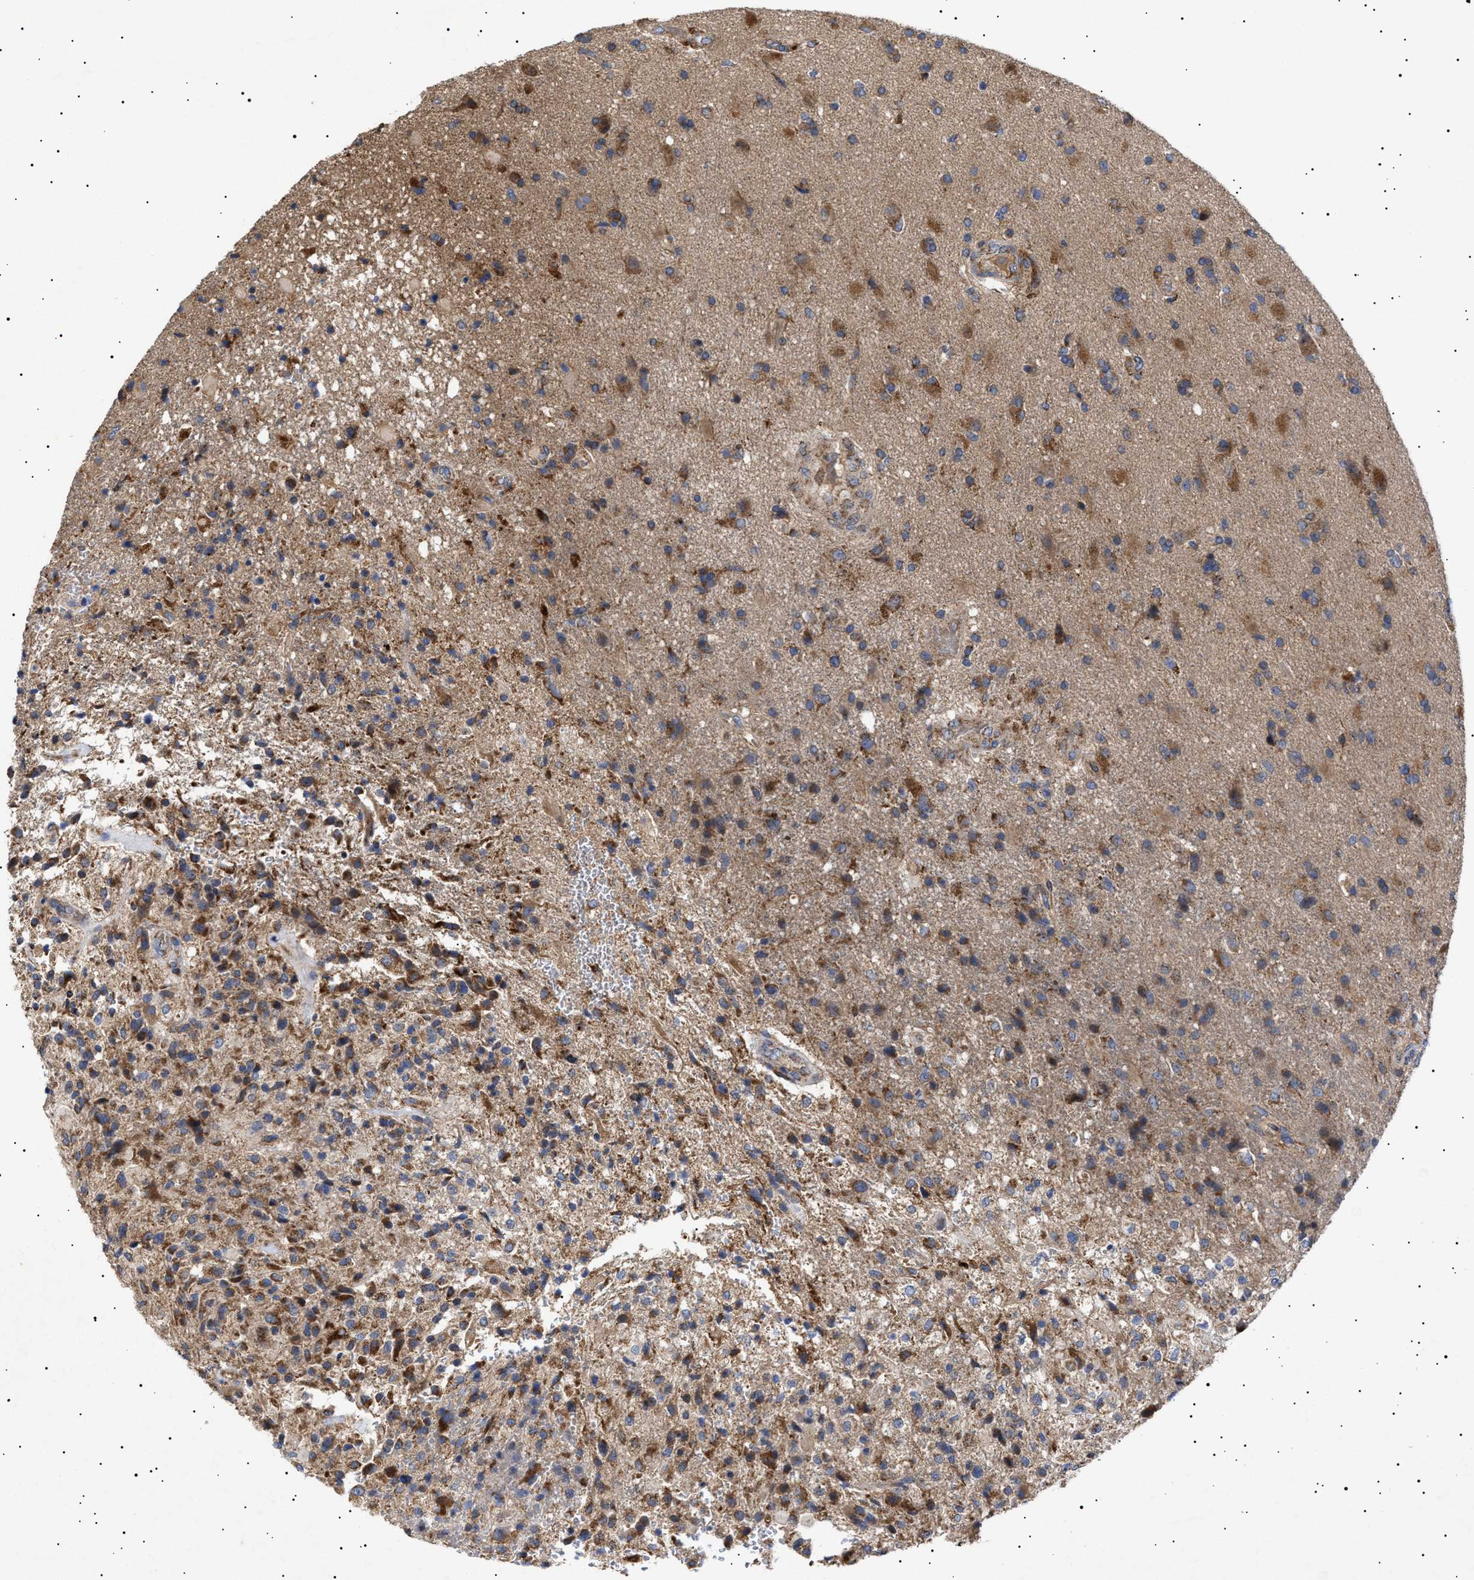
{"staining": {"intensity": "moderate", "quantity": ">75%", "location": "cytoplasmic/membranous"}, "tissue": "glioma", "cell_type": "Tumor cells", "image_type": "cancer", "snomed": [{"axis": "morphology", "description": "Glioma, malignant, High grade"}, {"axis": "topography", "description": "Brain"}], "caption": "Immunohistochemistry (IHC) micrograph of glioma stained for a protein (brown), which displays medium levels of moderate cytoplasmic/membranous staining in about >75% of tumor cells.", "gene": "MRPL10", "patient": {"sex": "male", "age": 72}}